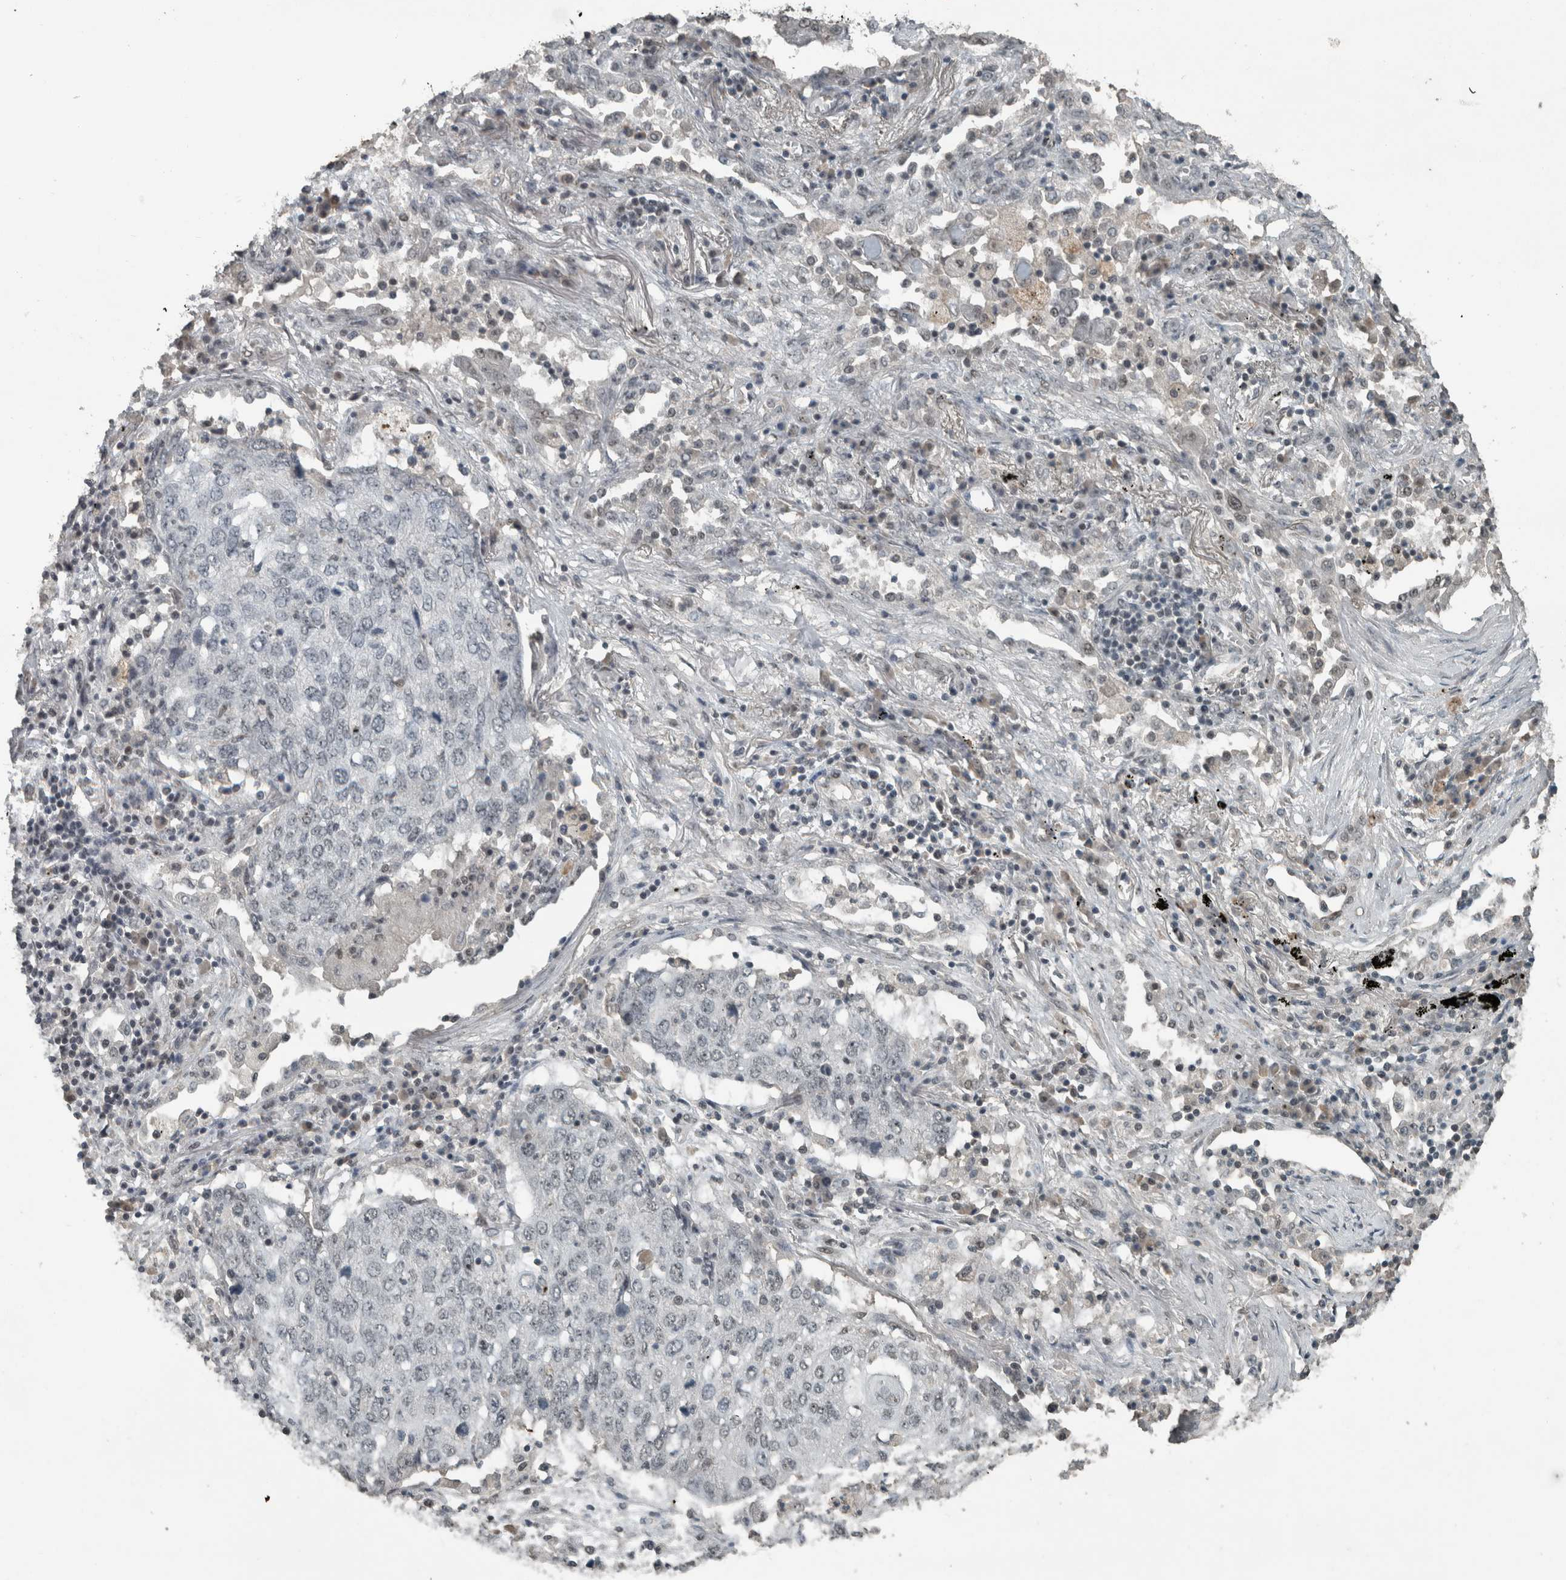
{"staining": {"intensity": "negative", "quantity": "none", "location": "none"}, "tissue": "lung cancer", "cell_type": "Tumor cells", "image_type": "cancer", "snomed": [{"axis": "morphology", "description": "Squamous cell carcinoma, NOS"}, {"axis": "topography", "description": "Lung"}], "caption": "DAB immunohistochemical staining of lung squamous cell carcinoma displays no significant positivity in tumor cells.", "gene": "ZNF24", "patient": {"sex": "female", "age": 63}}